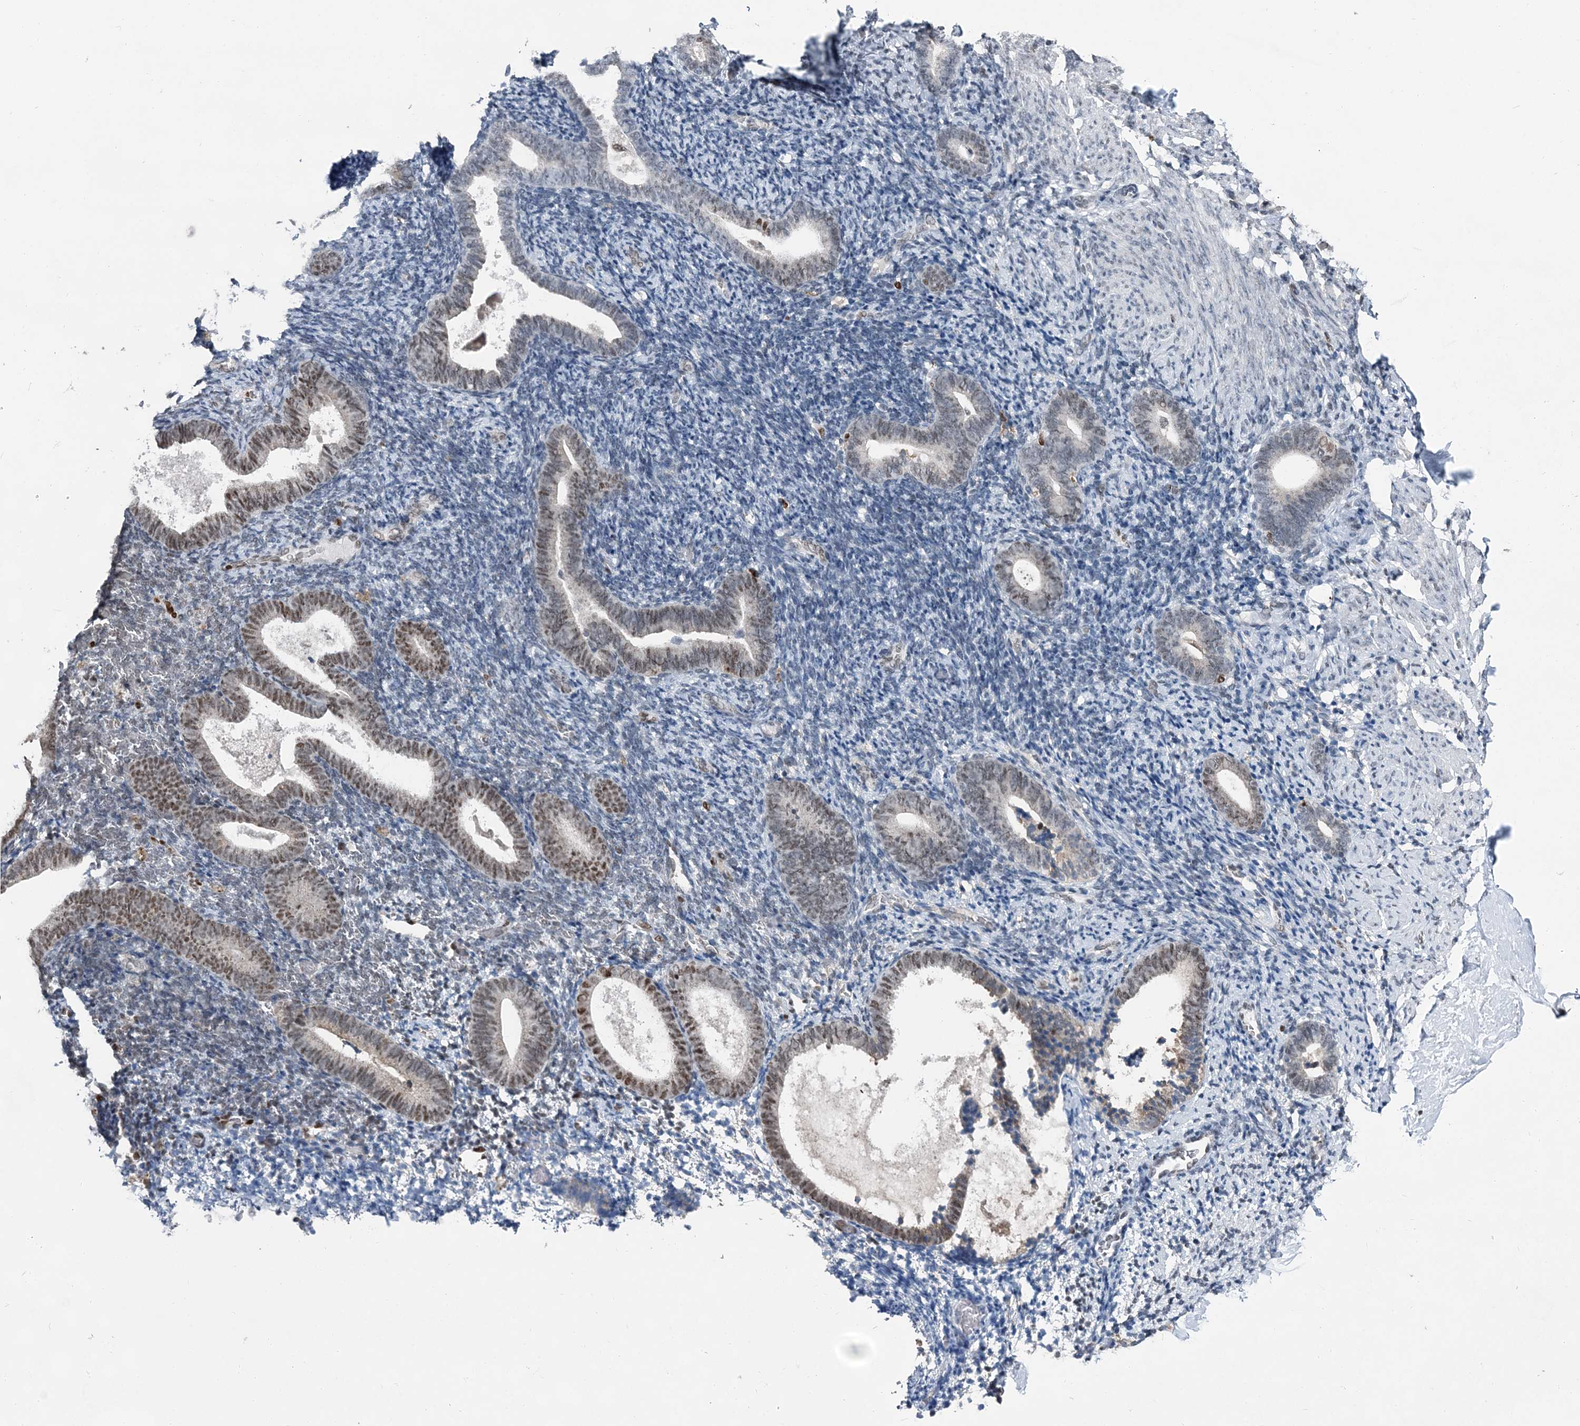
{"staining": {"intensity": "negative", "quantity": "none", "location": "none"}, "tissue": "endometrium", "cell_type": "Cells in endometrial stroma", "image_type": "normal", "snomed": [{"axis": "morphology", "description": "Normal tissue, NOS"}, {"axis": "topography", "description": "Endometrium"}], "caption": "This is an immunohistochemistry image of unremarkable human endometrium. There is no expression in cells in endometrial stroma.", "gene": "HAT1", "patient": {"sex": "female", "age": 51}}